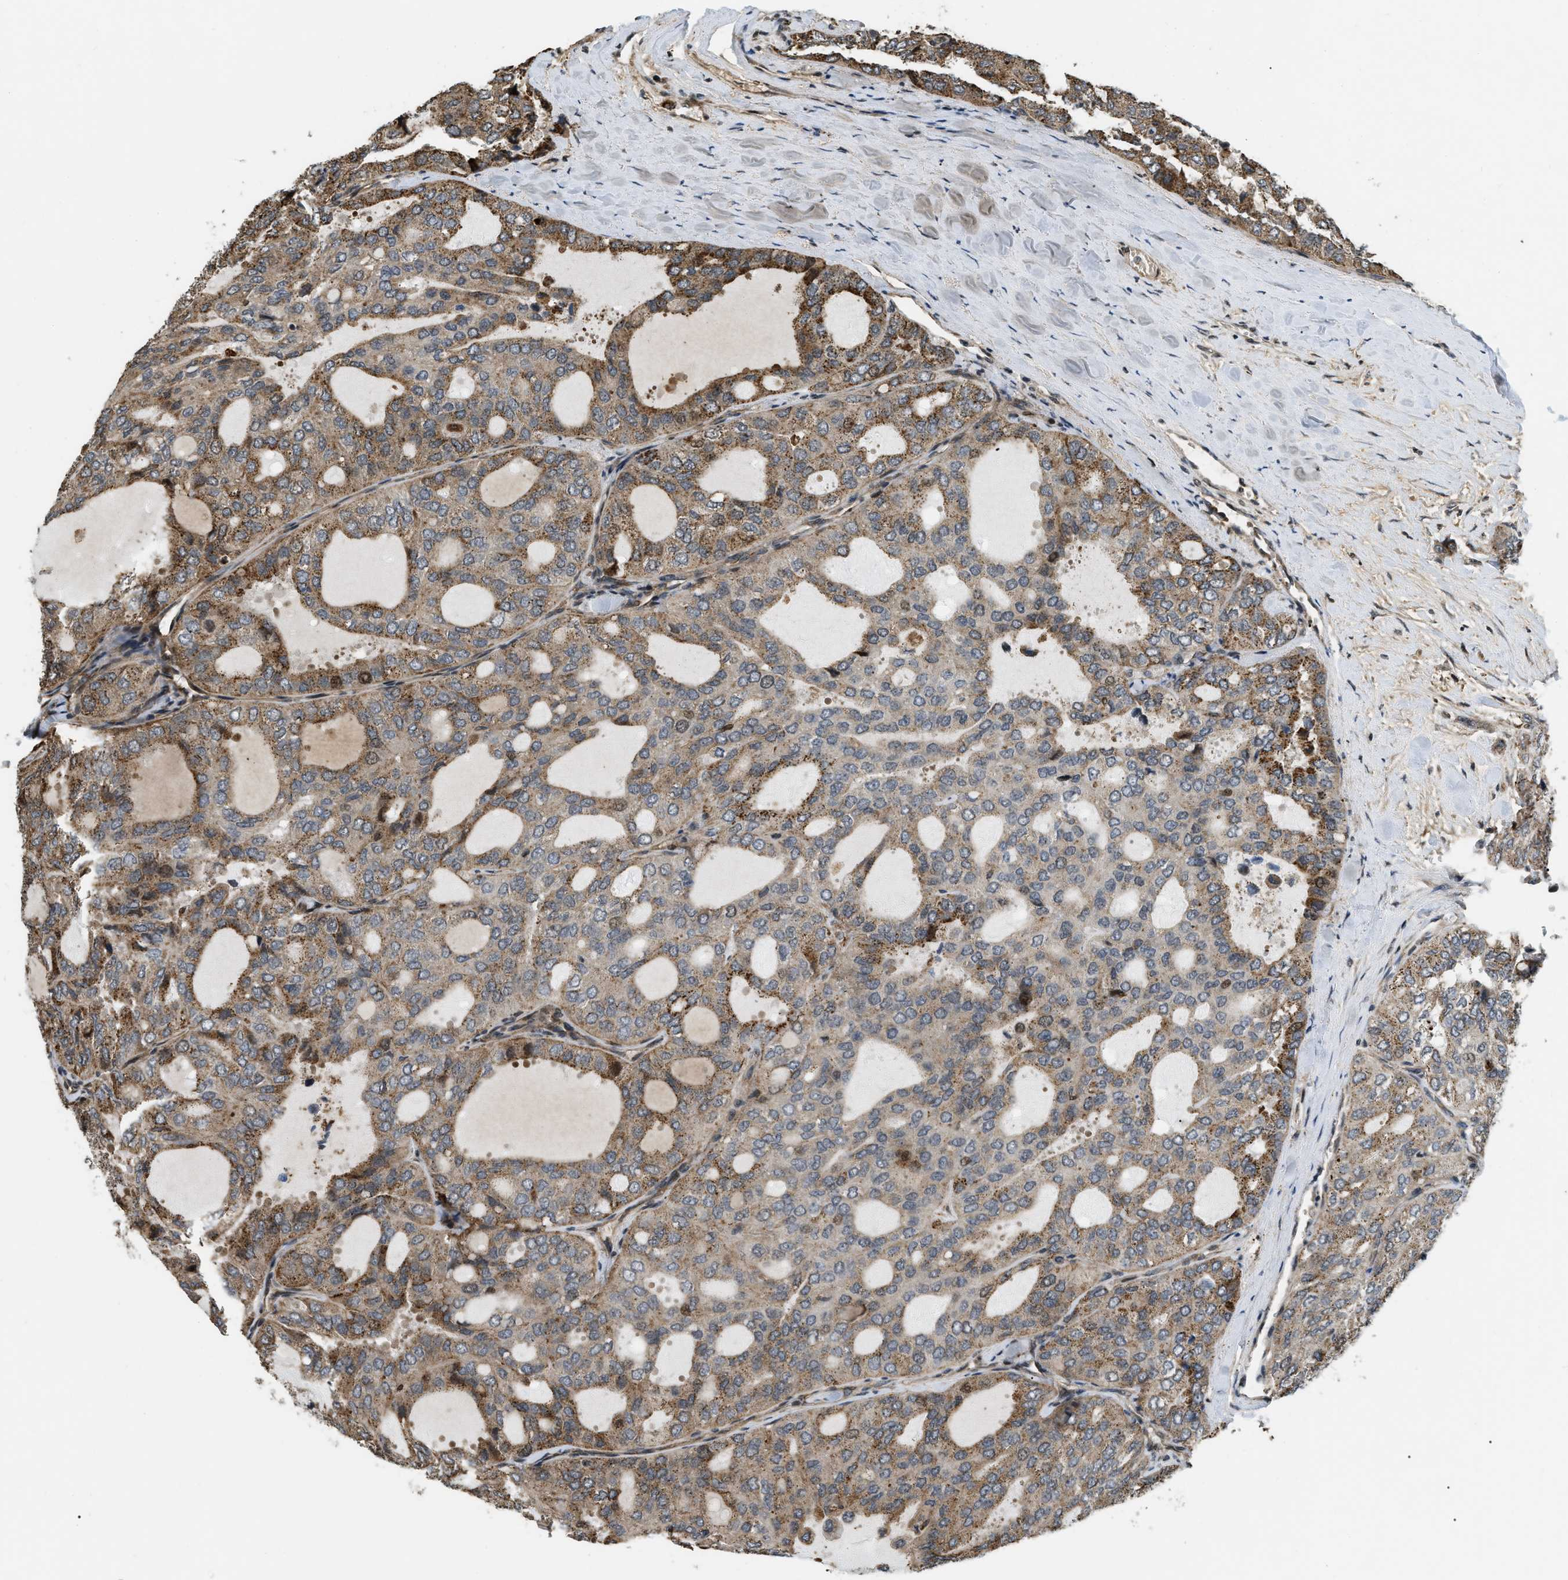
{"staining": {"intensity": "moderate", "quantity": ">75%", "location": "cytoplasmic/membranous"}, "tissue": "thyroid cancer", "cell_type": "Tumor cells", "image_type": "cancer", "snomed": [{"axis": "morphology", "description": "Follicular adenoma carcinoma, NOS"}, {"axis": "topography", "description": "Thyroid gland"}], "caption": "Thyroid follicular adenoma carcinoma was stained to show a protein in brown. There is medium levels of moderate cytoplasmic/membranous expression in approximately >75% of tumor cells.", "gene": "LTA4H", "patient": {"sex": "male", "age": 75}}